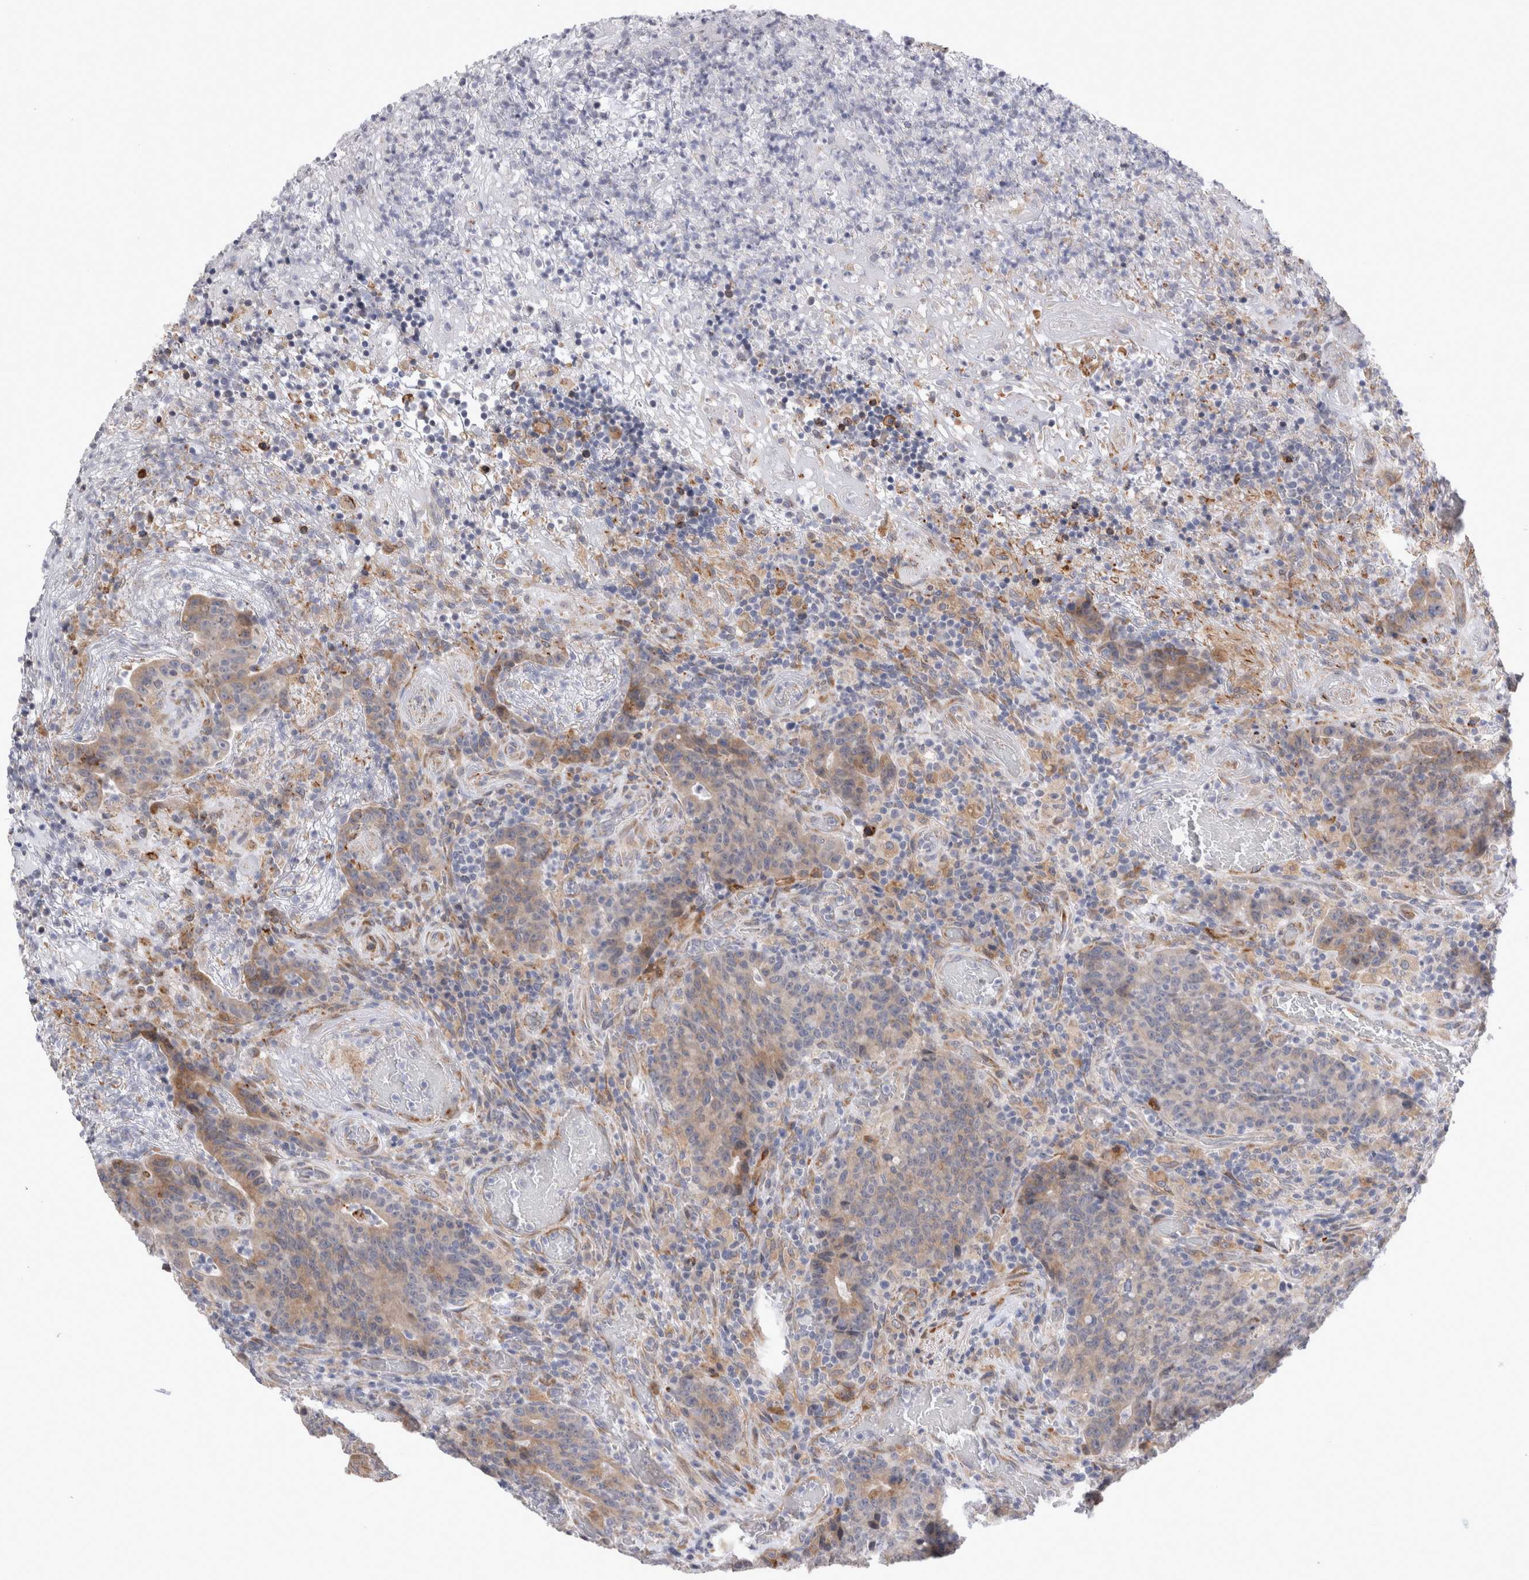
{"staining": {"intensity": "moderate", "quantity": "25%-75%", "location": "cytoplasmic/membranous"}, "tissue": "colorectal cancer", "cell_type": "Tumor cells", "image_type": "cancer", "snomed": [{"axis": "morphology", "description": "Adenocarcinoma, NOS"}, {"axis": "topography", "description": "Colon"}], "caption": "A medium amount of moderate cytoplasmic/membranous positivity is seen in approximately 25%-75% of tumor cells in colorectal cancer (adenocarcinoma) tissue. (brown staining indicates protein expression, while blue staining denotes nuclei).", "gene": "TRMT9B", "patient": {"sex": "female", "age": 75}}